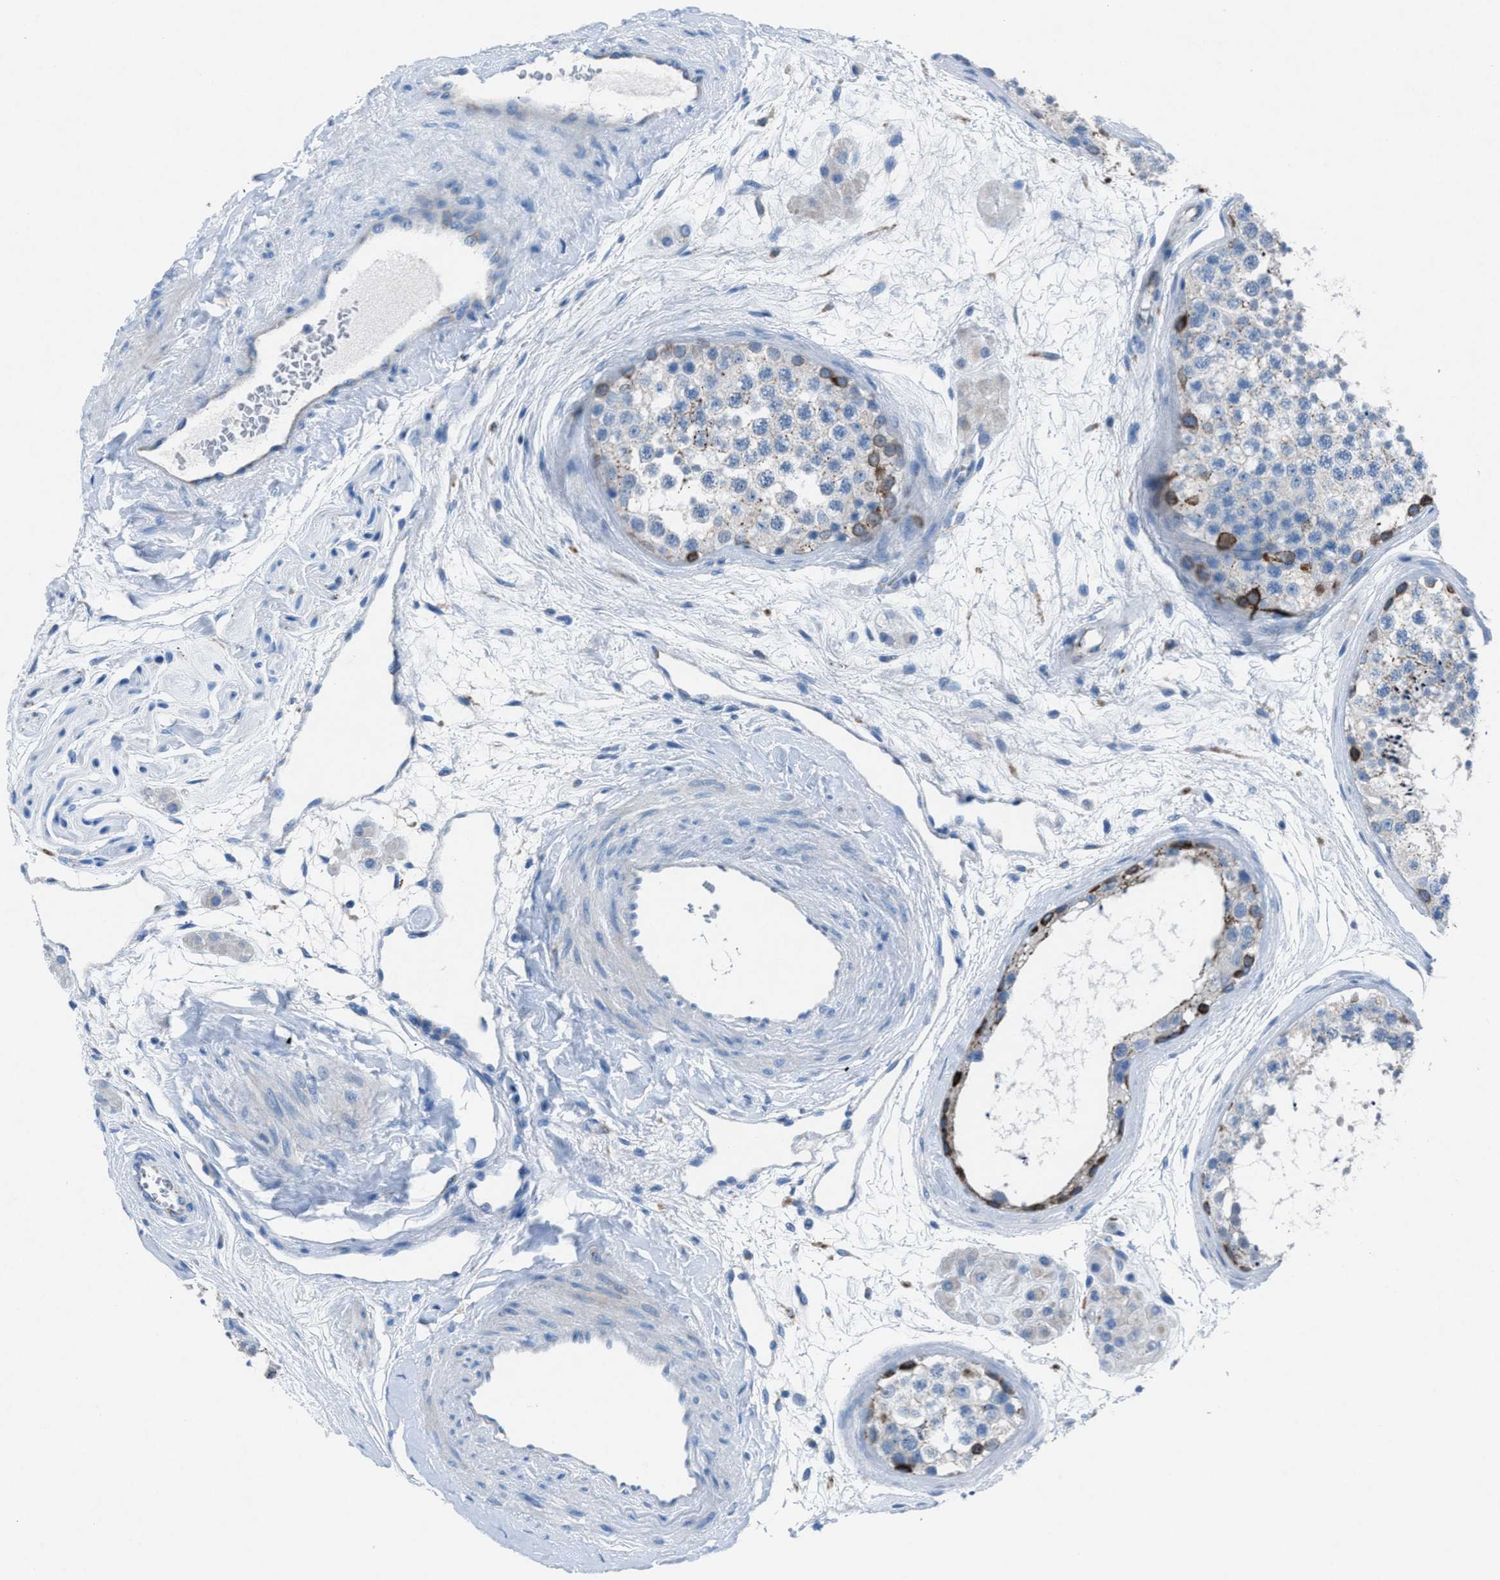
{"staining": {"intensity": "moderate", "quantity": "<25%", "location": "cytoplasmic/membranous"}, "tissue": "testis", "cell_type": "Cells in seminiferous ducts", "image_type": "normal", "snomed": [{"axis": "morphology", "description": "Normal tissue, NOS"}, {"axis": "topography", "description": "Testis"}], "caption": "Immunohistochemistry (IHC) of benign human testis shows low levels of moderate cytoplasmic/membranous staining in about <25% of cells in seminiferous ducts.", "gene": "CD1B", "patient": {"sex": "male", "age": 56}}